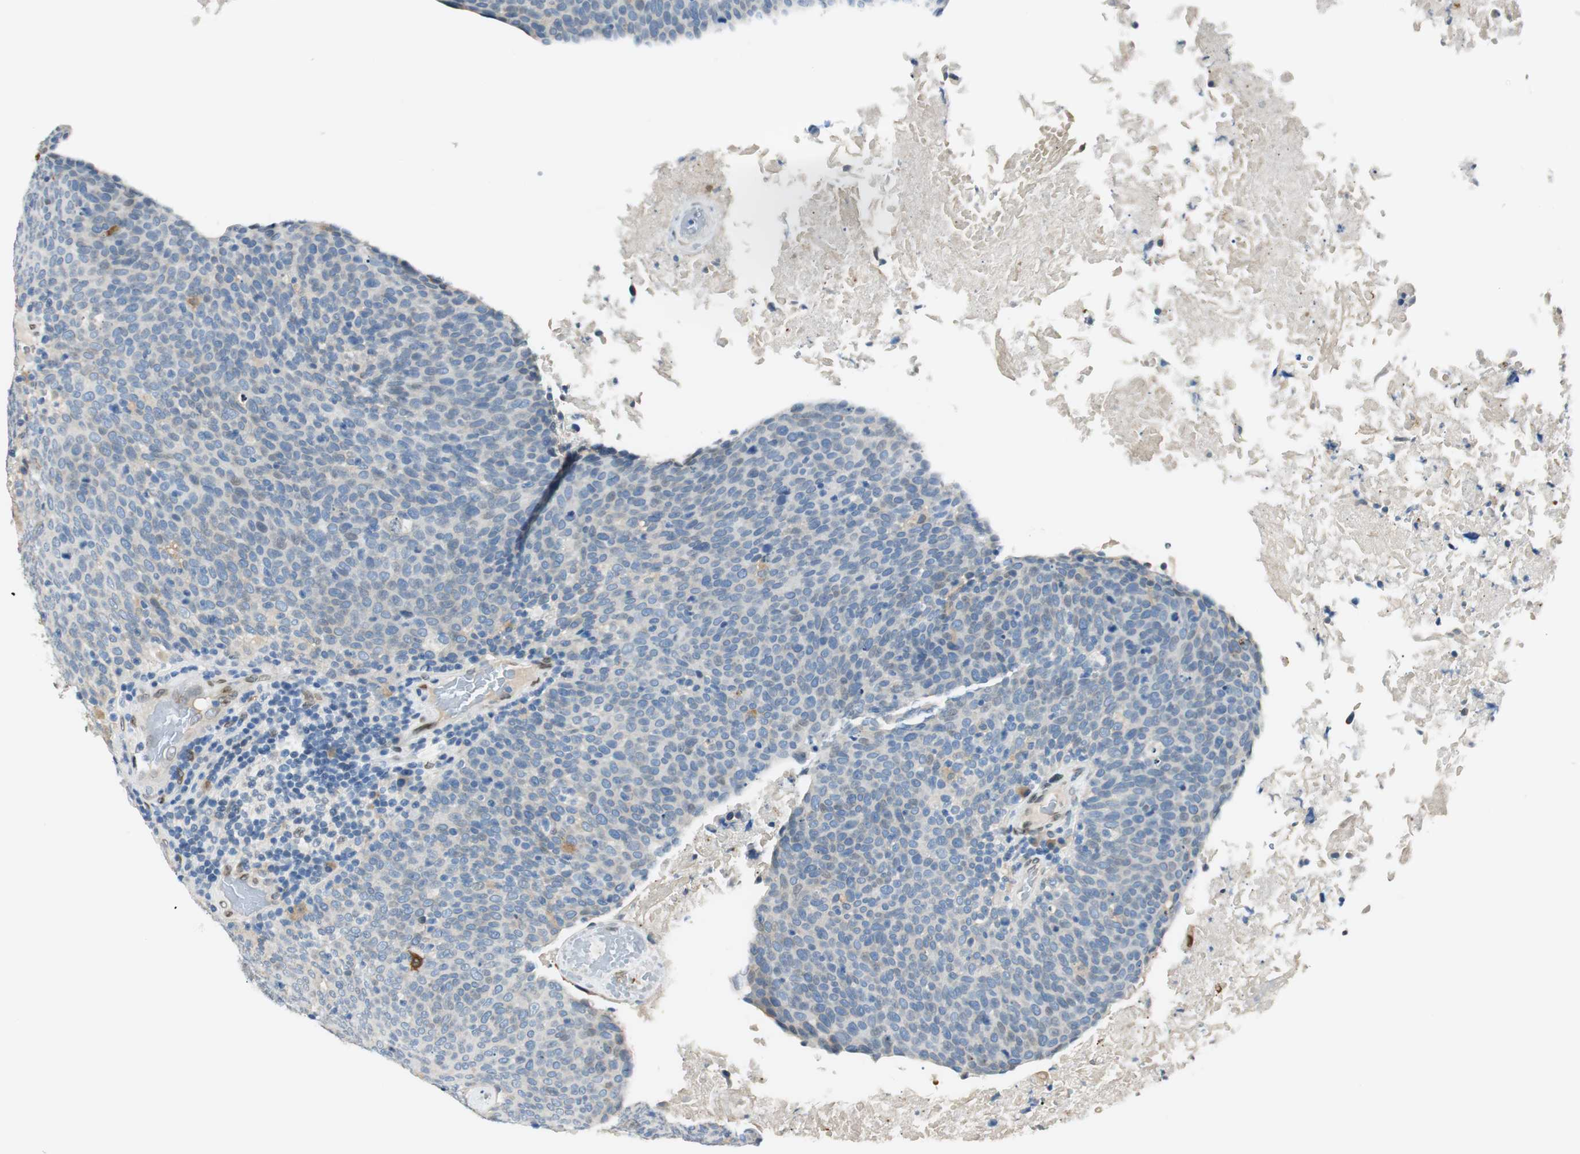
{"staining": {"intensity": "negative", "quantity": "none", "location": "none"}, "tissue": "head and neck cancer", "cell_type": "Tumor cells", "image_type": "cancer", "snomed": [{"axis": "morphology", "description": "Squamous cell carcinoma, NOS"}, {"axis": "morphology", "description": "Squamous cell carcinoma, metastatic, NOS"}, {"axis": "topography", "description": "Lymph node"}, {"axis": "topography", "description": "Head-Neck"}], "caption": "The image demonstrates no significant expression in tumor cells of head and neck cancer (metastatic squamous cell carcinoma).", "gene": "TMEM260", "patient": {"sex": "male", "age": 62}}